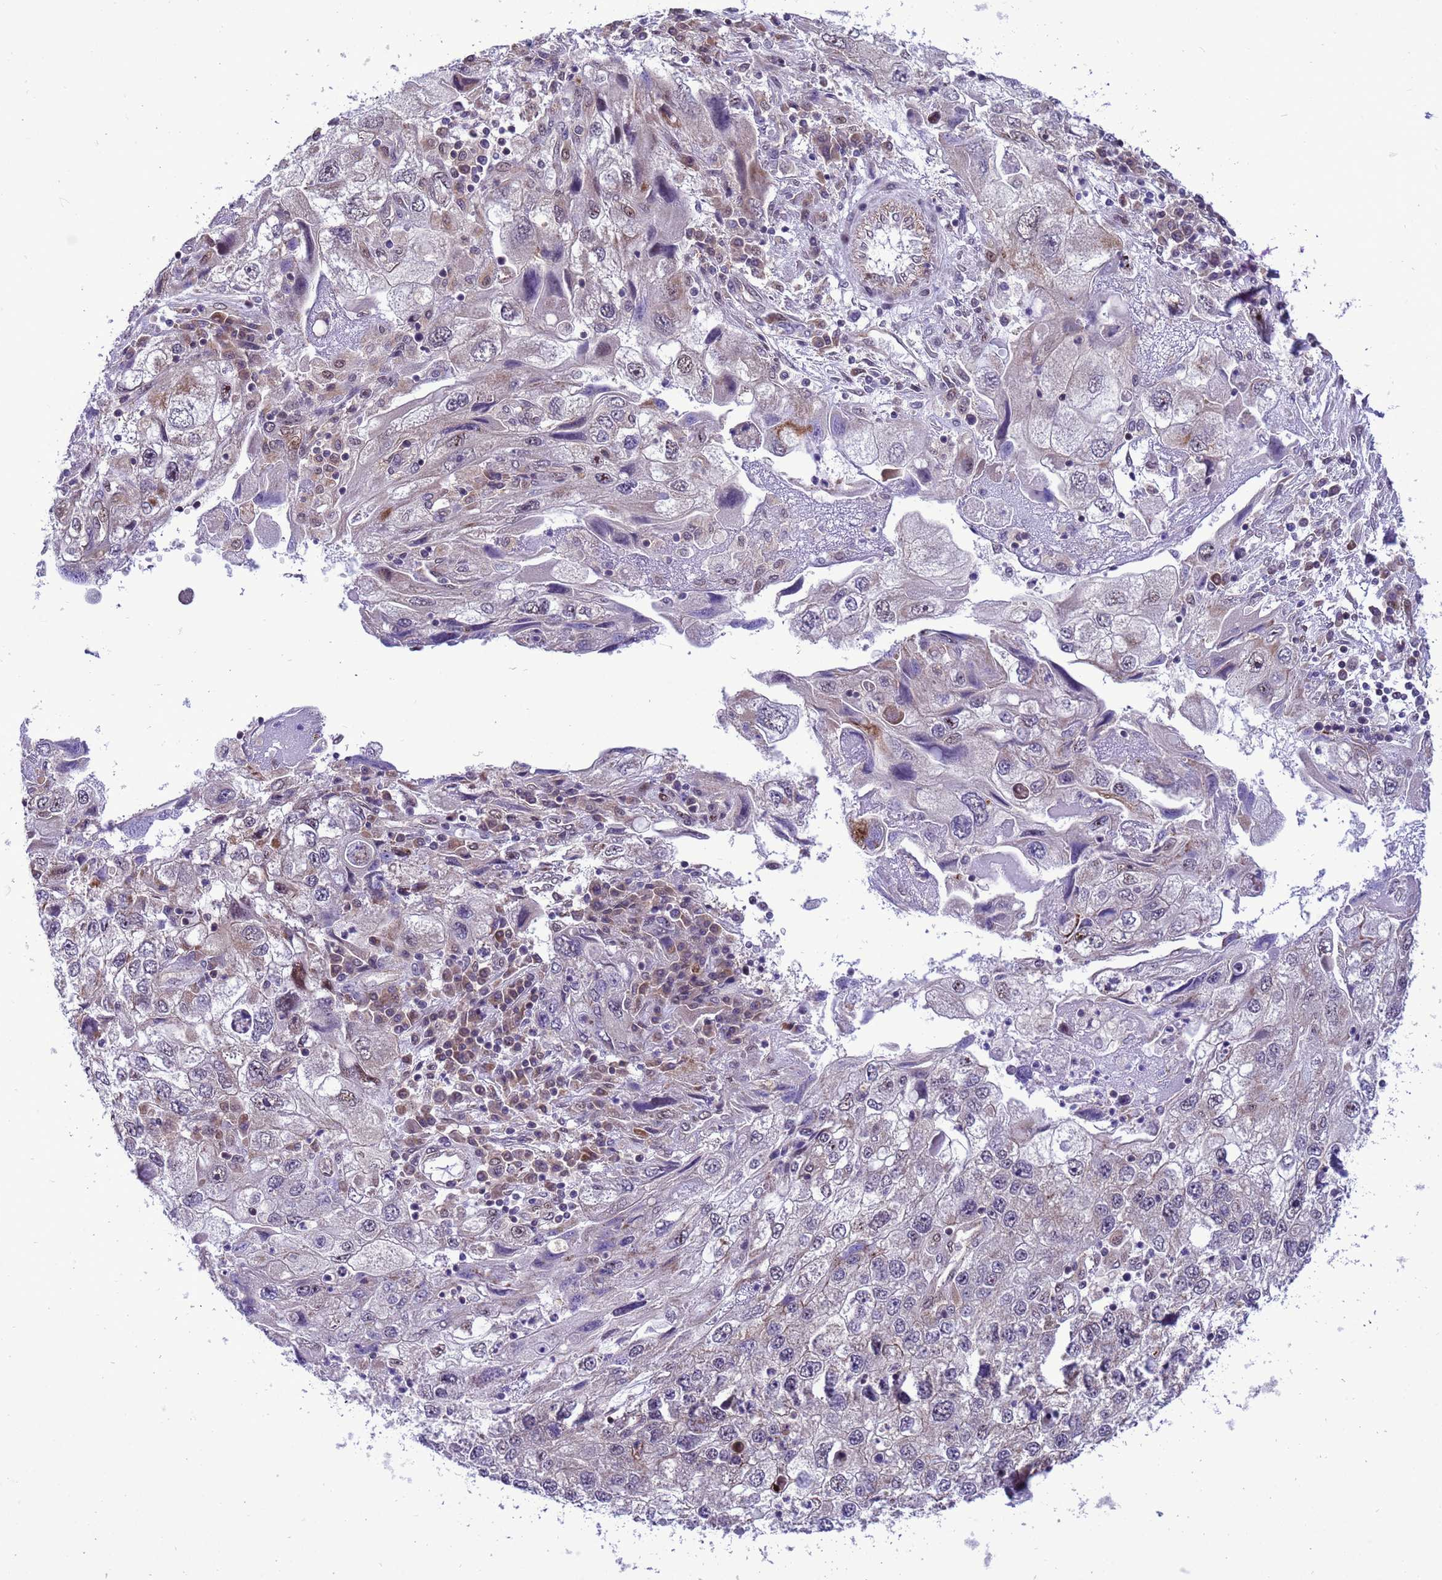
{"staining": {"intensity": "moderate", "quantity": "<25%", "location": "cytoplasmic/membranous"}, "tissue": "endometrial cancer", "cell_type": "Tumor cells", "image_type": "cancer", "snomed": [{"axis": "morphology", "description": "Adenocarcinoma, NOS"}, {"axis": "topography", "description": "Endometrium"}], "caption": "Protein analysis of endometrial cancer tissue demonstrates moderate cytoplasmic/membranous staining in approximately <25% of tumor cells.", "gene": "RASD1", "patient": {"sex": "female", "age": 49}}